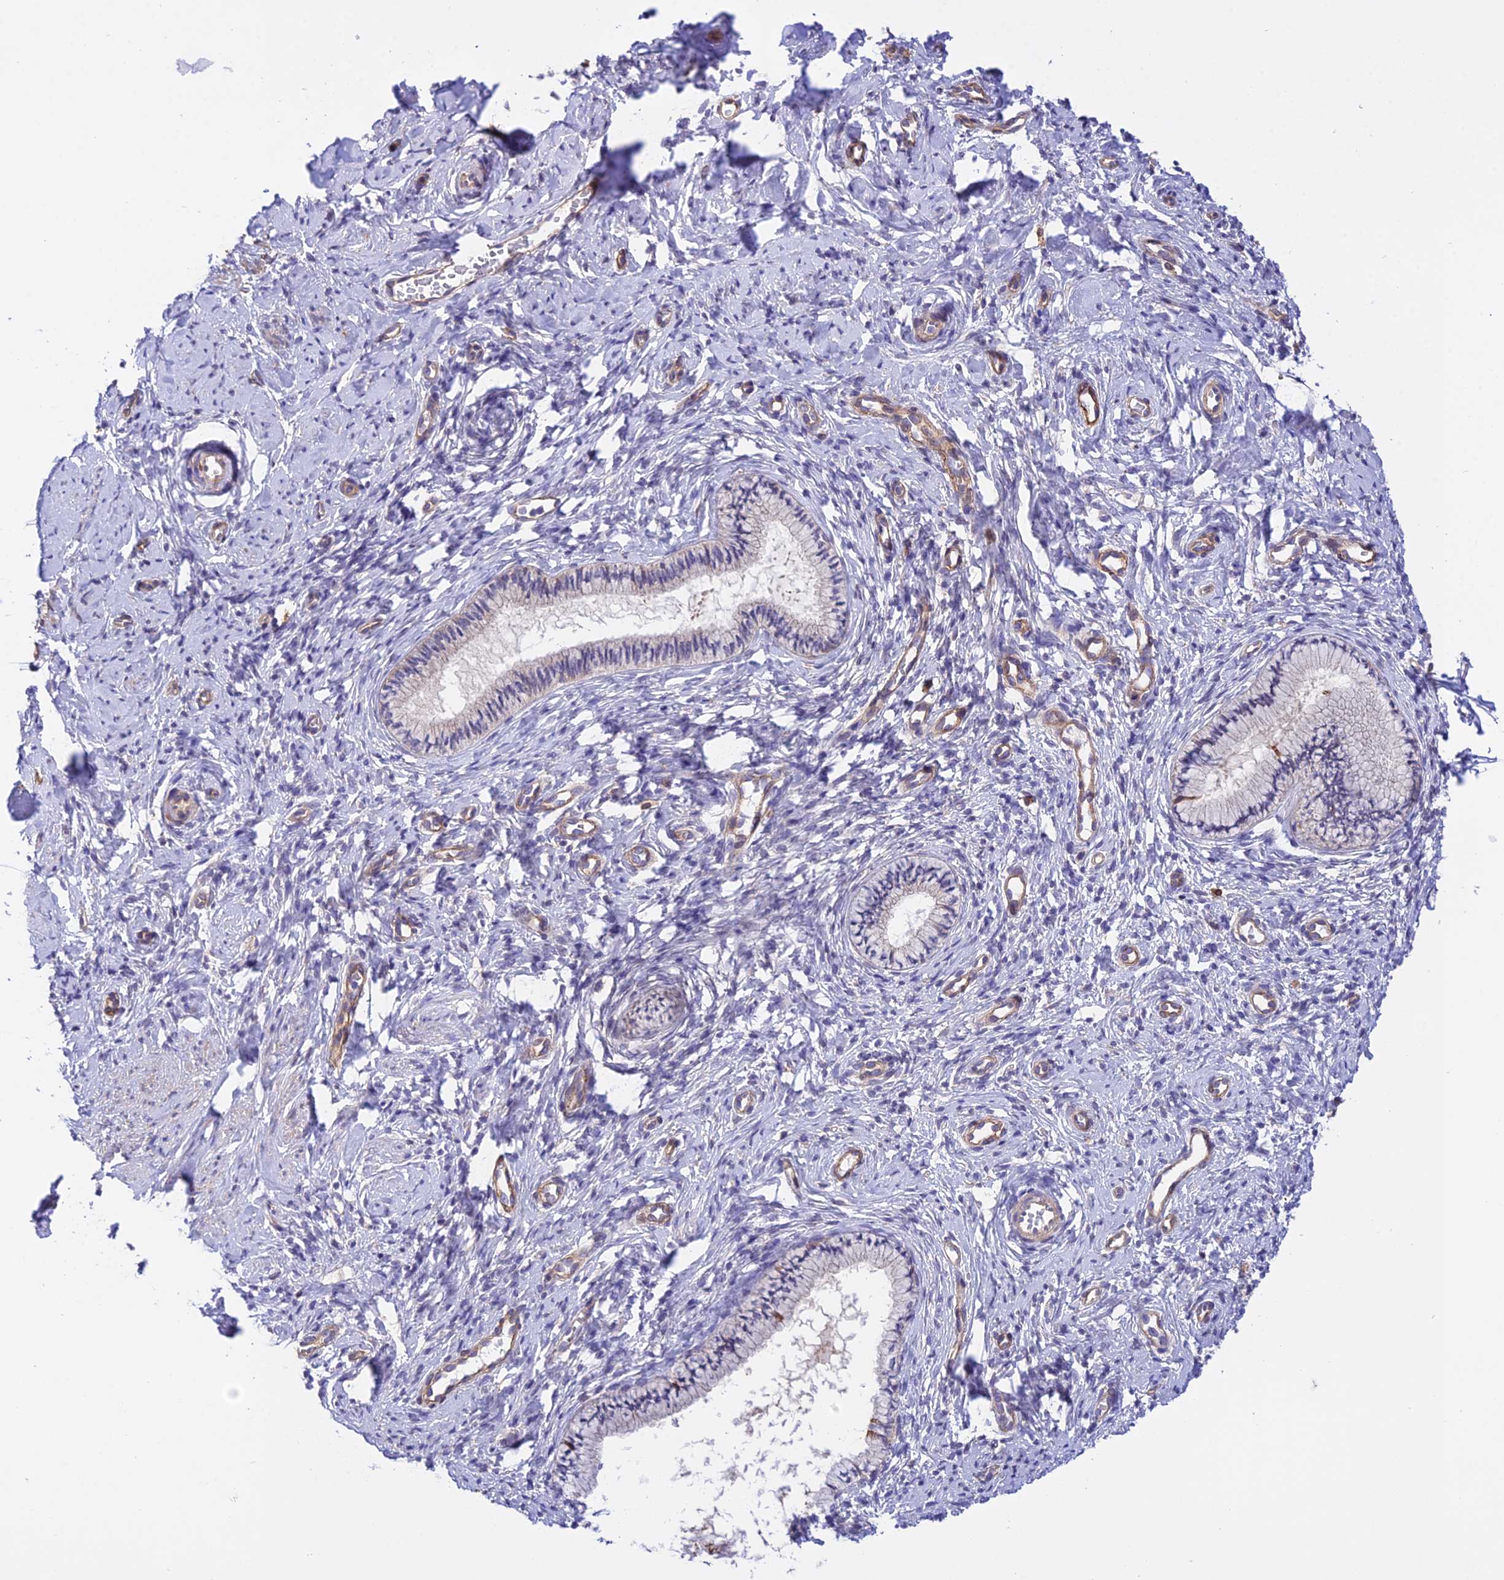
{"staining": {"intensity": "negative", "quantity": "none", "location": "none"}, "tissue": "cervix", "cell_type": "Glandular cells", "image_type": "normal", "snomed": [{"axis": "morphology", "description": "Normal tissue, NOS"}, {"axis": "topography", "description": "Cervix"}], "caption": "Immunohistochemical staining of normal cervix reveals no significant expression in glandular cells.", "gene": "TRIM43B", "patient": {"sex": "female", "age": 57}}